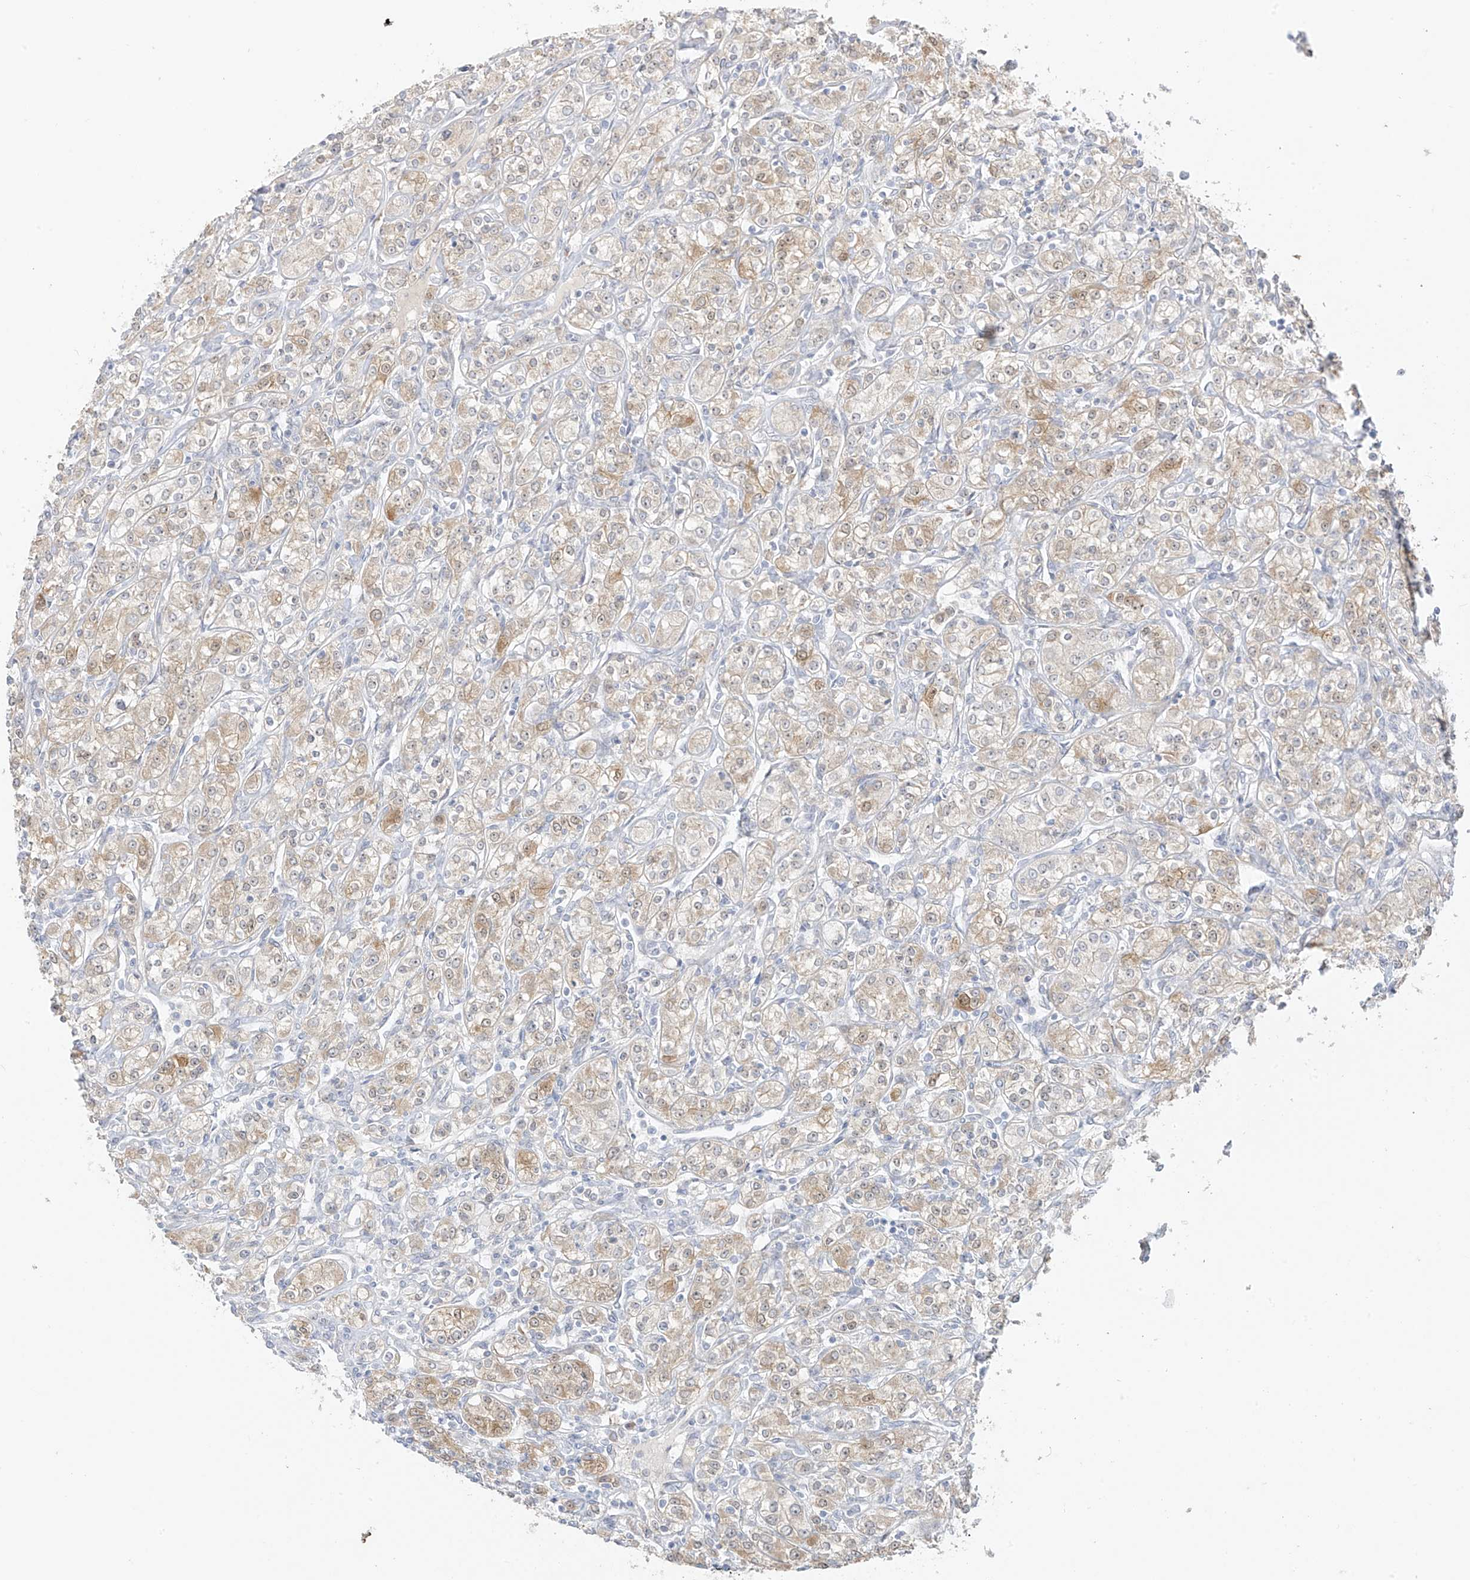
{"staining": {"intensity": "moderate", "quantity": ">75%", "location": "cytoplasmic/membranous"}, "tissue": "renal cancer", "cell_type": "Tumor cells", "image_type": "cancer", "snomed": [{"axis": "morphology", "description": "Adenocarcinoma, NOS"}, {"axis": "topography", "description": "Kidney"}], "caption": "High-magnification brightfield microscopy of renal cancer stained with DAB (brown) and counterstained with hematoxylin (blue). tumor cells exhibit moderate cytoplasmic/membranous expression is identified in approximately>75% of cells. (DAB (3,3'-diaminobenzidine) IHC, brown staining for protein, blue staining for nuclei).", "gene": "DCDC2", "patient": {"sex": "male", "age": 77}}